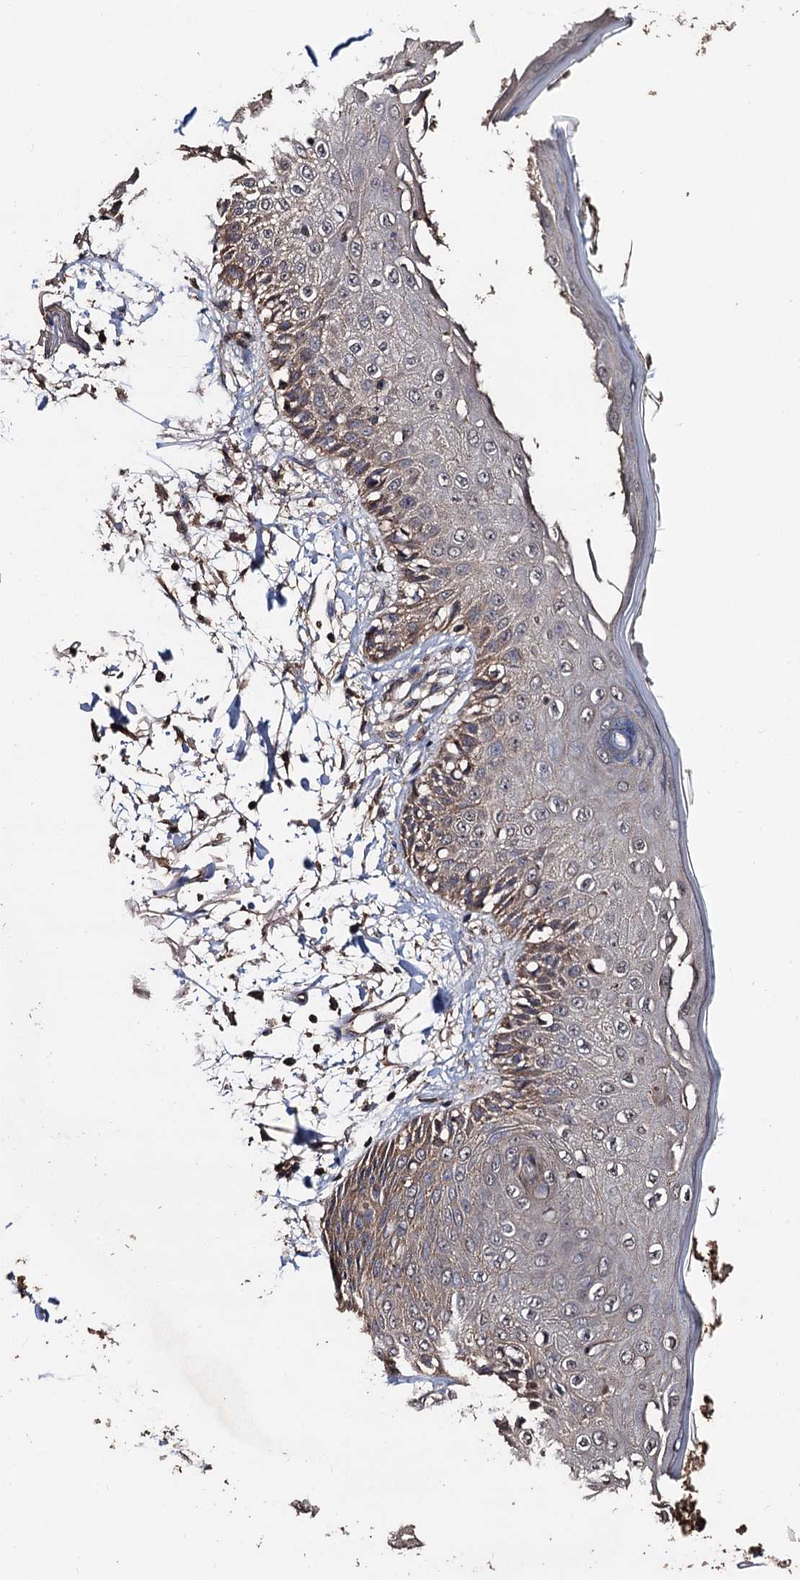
{"staining": {"intensity": "moderate", "quantity": ">75%", "location": "cytoplasmic/membranous"}, "tissue": "skin", "cell_type": "Fibroblasts", "image_type": "normal", "snomed": [{"axis": "morphology", "description": "Normal tissue, NOS"}, {"axis": "morphology", "description": "Squamous cell carcinoma, NOS"}, {"axis": "topography", "description": "Skin"}, {"axis": "topography", "description": "Peripheral nerve tissue"}], "caption": "Human skin stained with a brown dye displays moderate cytoplasmic/membranous positive positivity in approximately >75% of fibroblasts.", "gene": "PPTC7", "patient": {"sex": "male", "age": 83}}